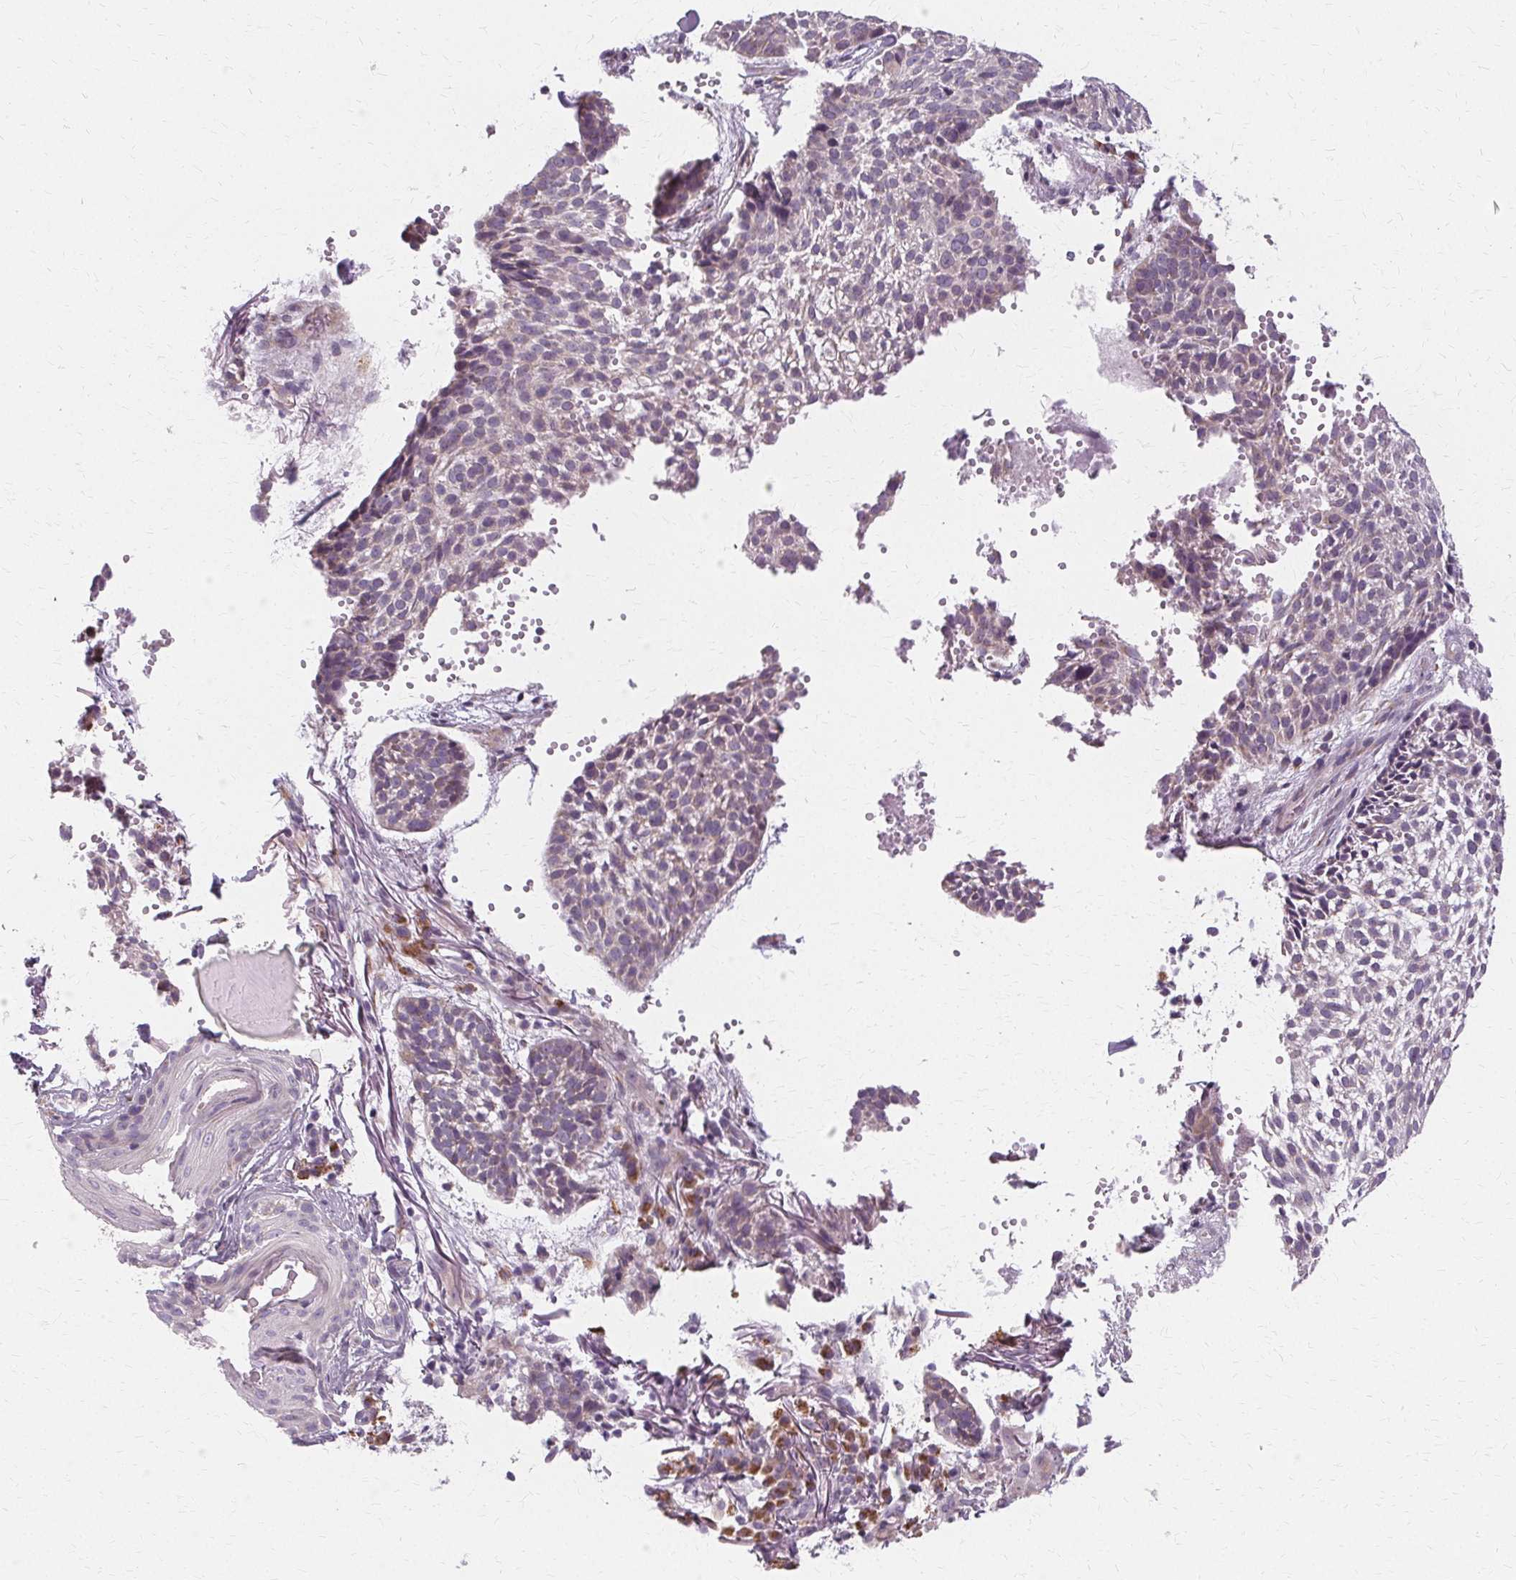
{"staining": {"intensity": "negative", "quantity": "none", "location": "none"}, "tissue": "skin cancer", "cell_type": "Tumor cells", "image_type": "cancer", "snomed": [{"axis": "morphology", "description": "Basal cell carcinoma"}, {"axis": "topography", "description": "Skin"}, {"axis": "topography", "description": "Skin of scalp"}], "caption": "Immunohistochemical staining of skin cancer displays no significant expression in tumor cells. Brightfield microscopy of IHC stained with DAB (brown) and hematoxylin (blue), captured at high magnification.", "gene": "FCRL3", "patient": {"sex": "female", "age": 45}}